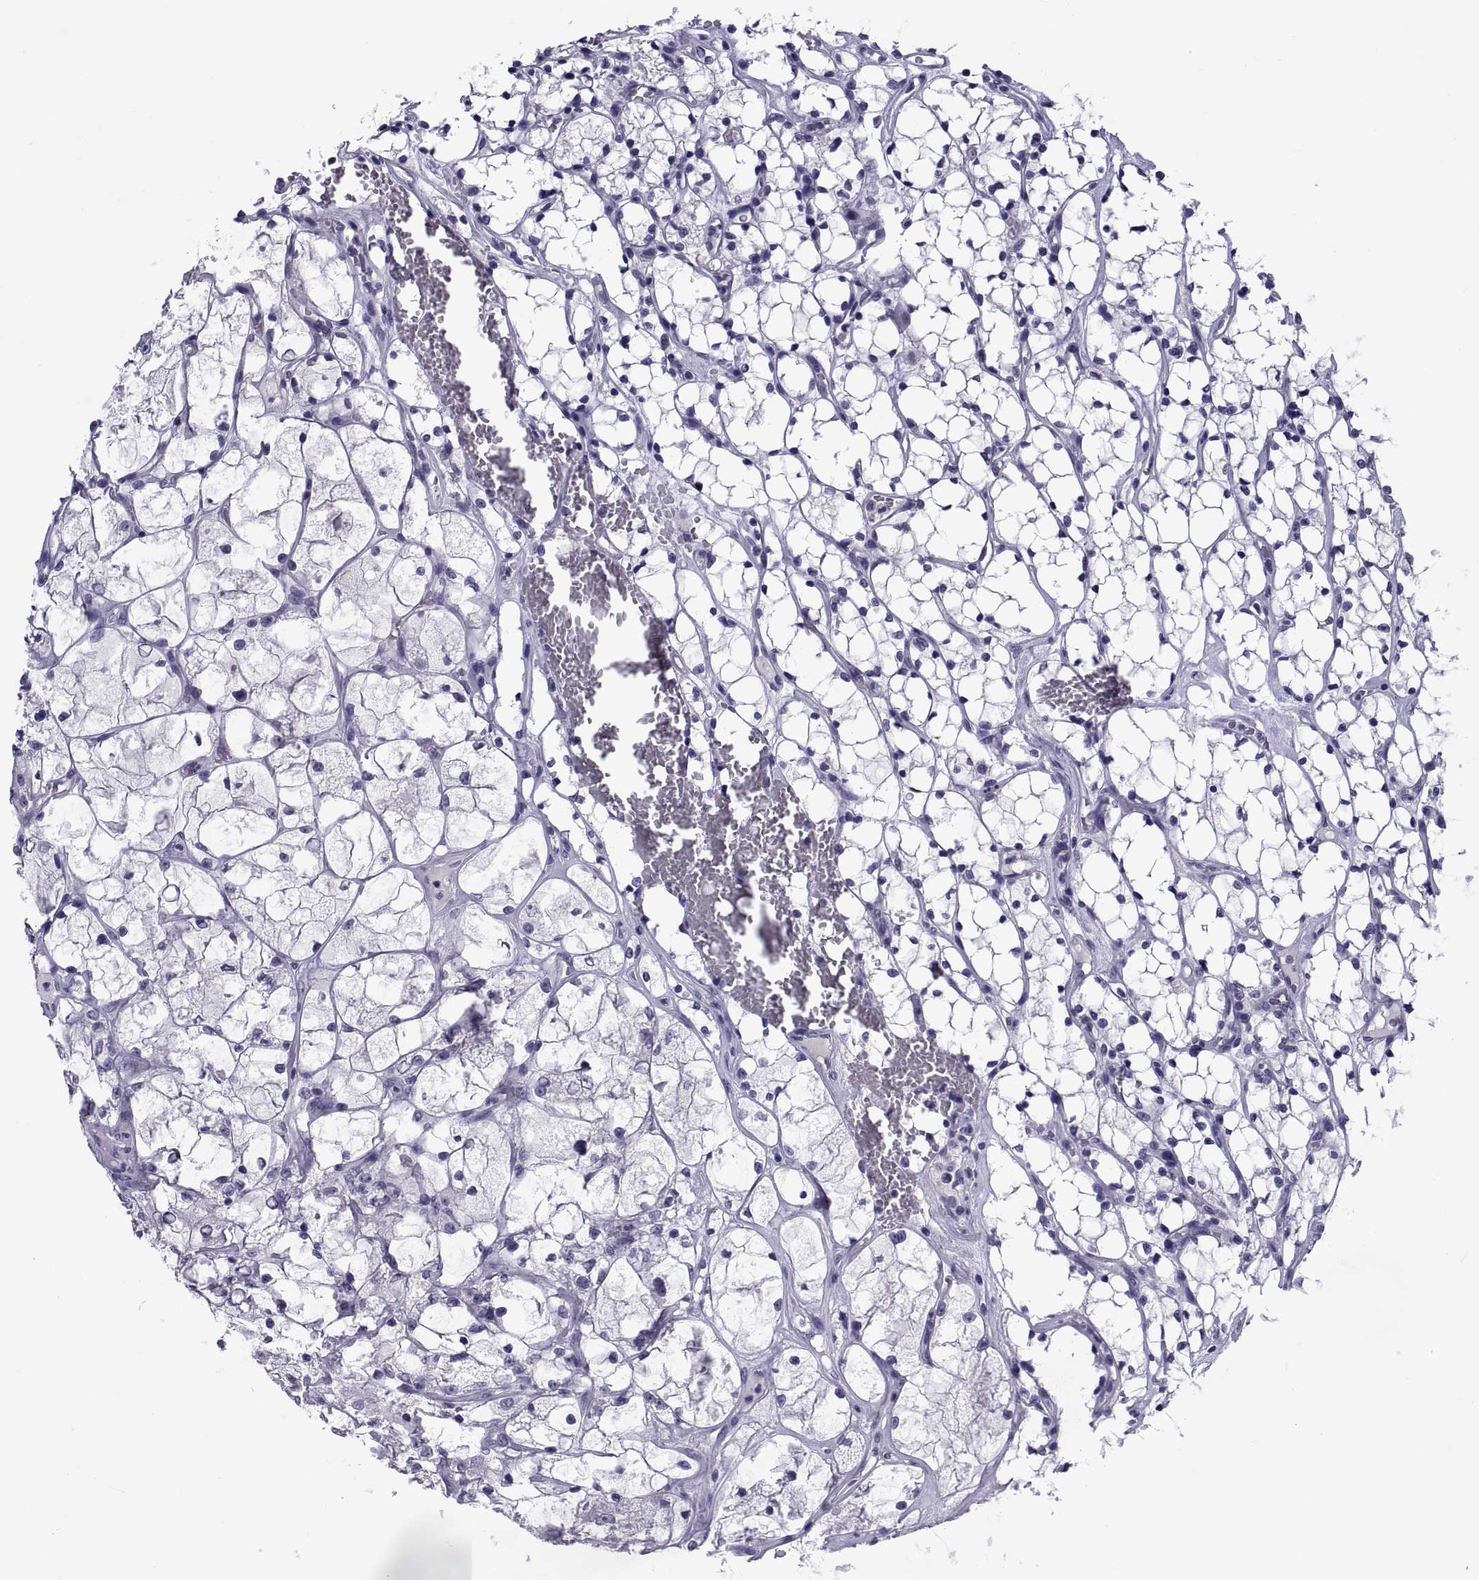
{"staining": {"intensity": "negative", "quantity": "none", "location": "none"}, "tissue": "renal cancer", "cell_type": "Tumor cells", "image_type": "cancer", "snomed": [{"axis": "morphology", "description": "Adenocarcinoma, NOS"}, {"axis": "topography", "description": "Kidney"}], "caption": "This is an IHC histopathology image of adenocarcinoma (renal). There is no expression in tumor cells.", "gene": "TGFBR3L", "patient": {"sex": "female", "age": 69}}